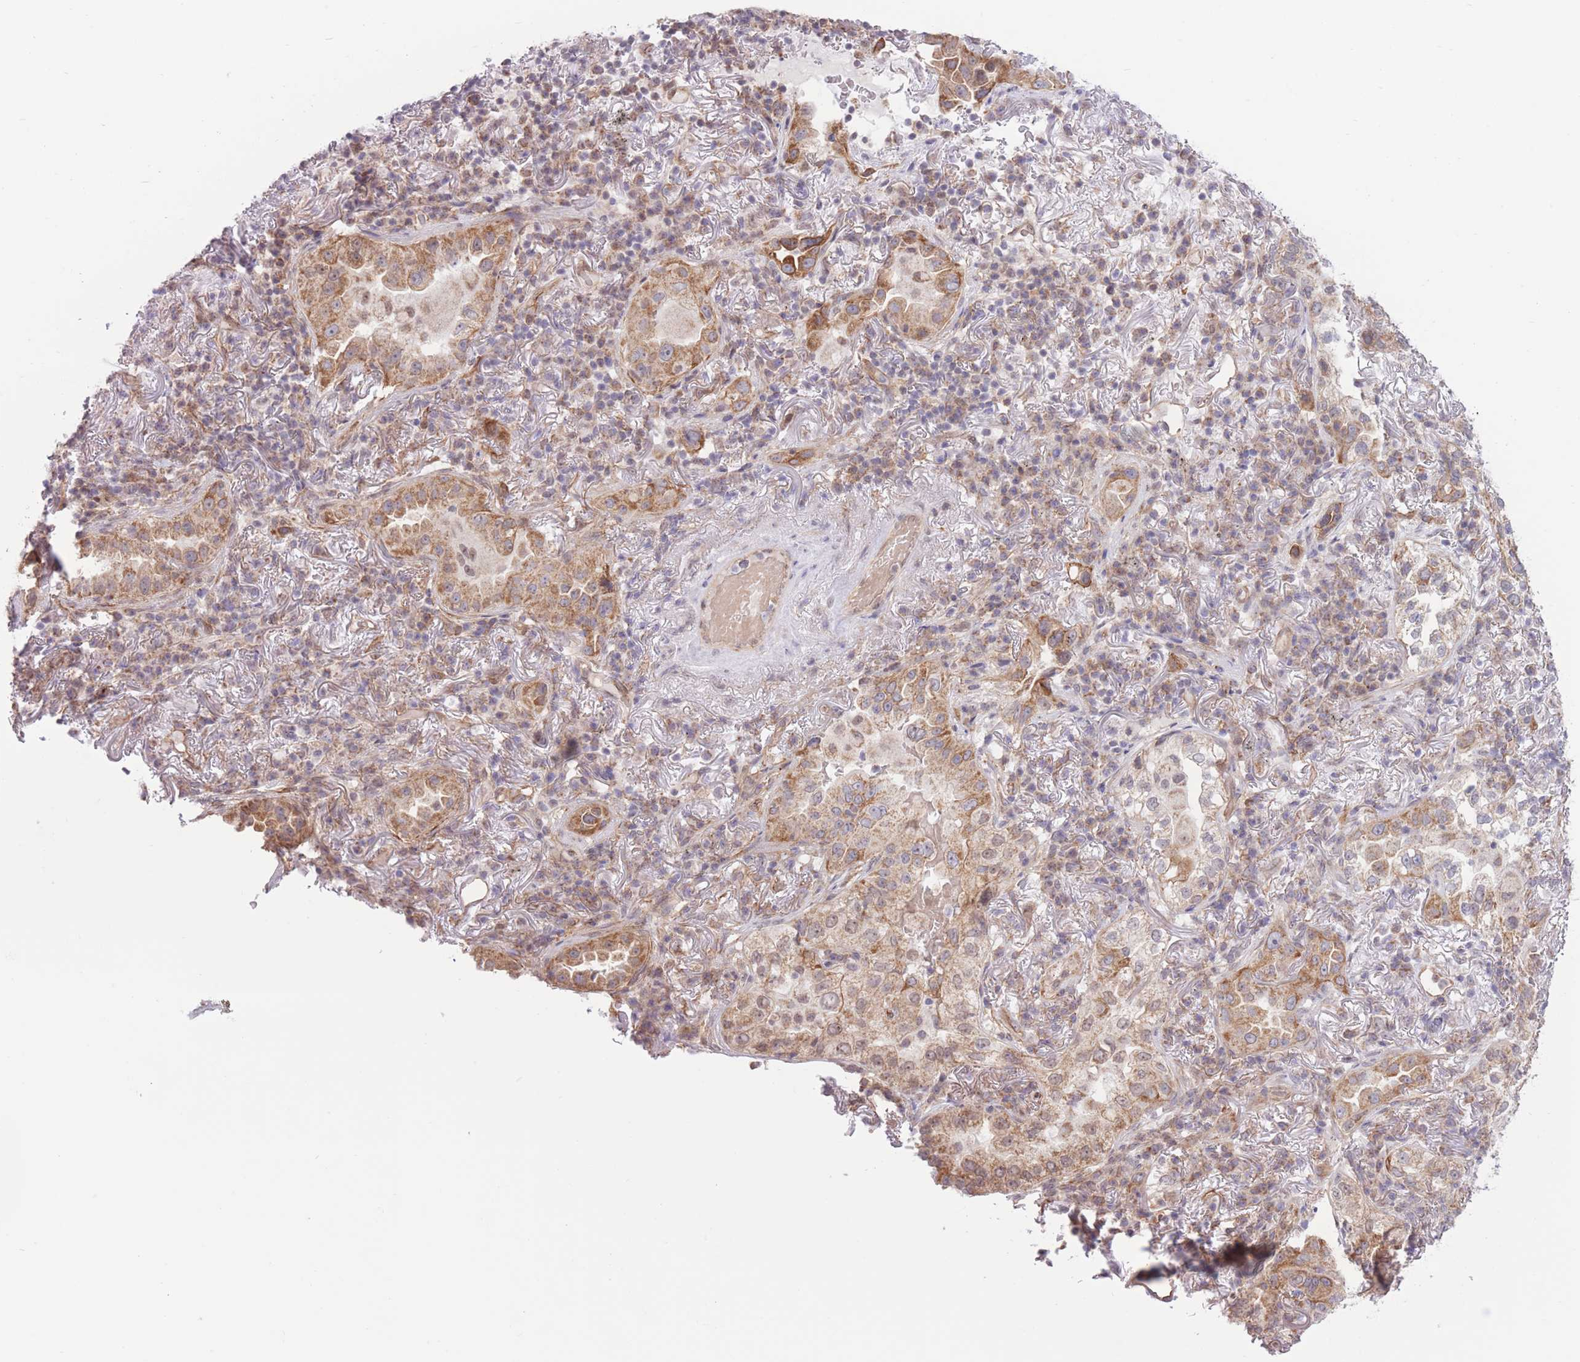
{"staining": {"intensity": "moderate", "quantity": ">75%", "location": "cytoplasmic/membranous,nuclear"}, "tissue": "lung cancer", "cell_type": "Tumor cells", "image_type": "cancer", "snomed": [{"axis": "morphology", "description": "Adenocarcinoma, NOS"}, {"axis": "topography", "description": "Lung"}], "caption": "Immunohistochemical staining of lung cancer (adenocarcinoma) exhibits medium levels of moderate cytoplasmic/membranous and nuclear protein positivity in about >75% of tumor cells.", "gene": "MRPS31", "patient": {"sex": "female", "age": 69}}